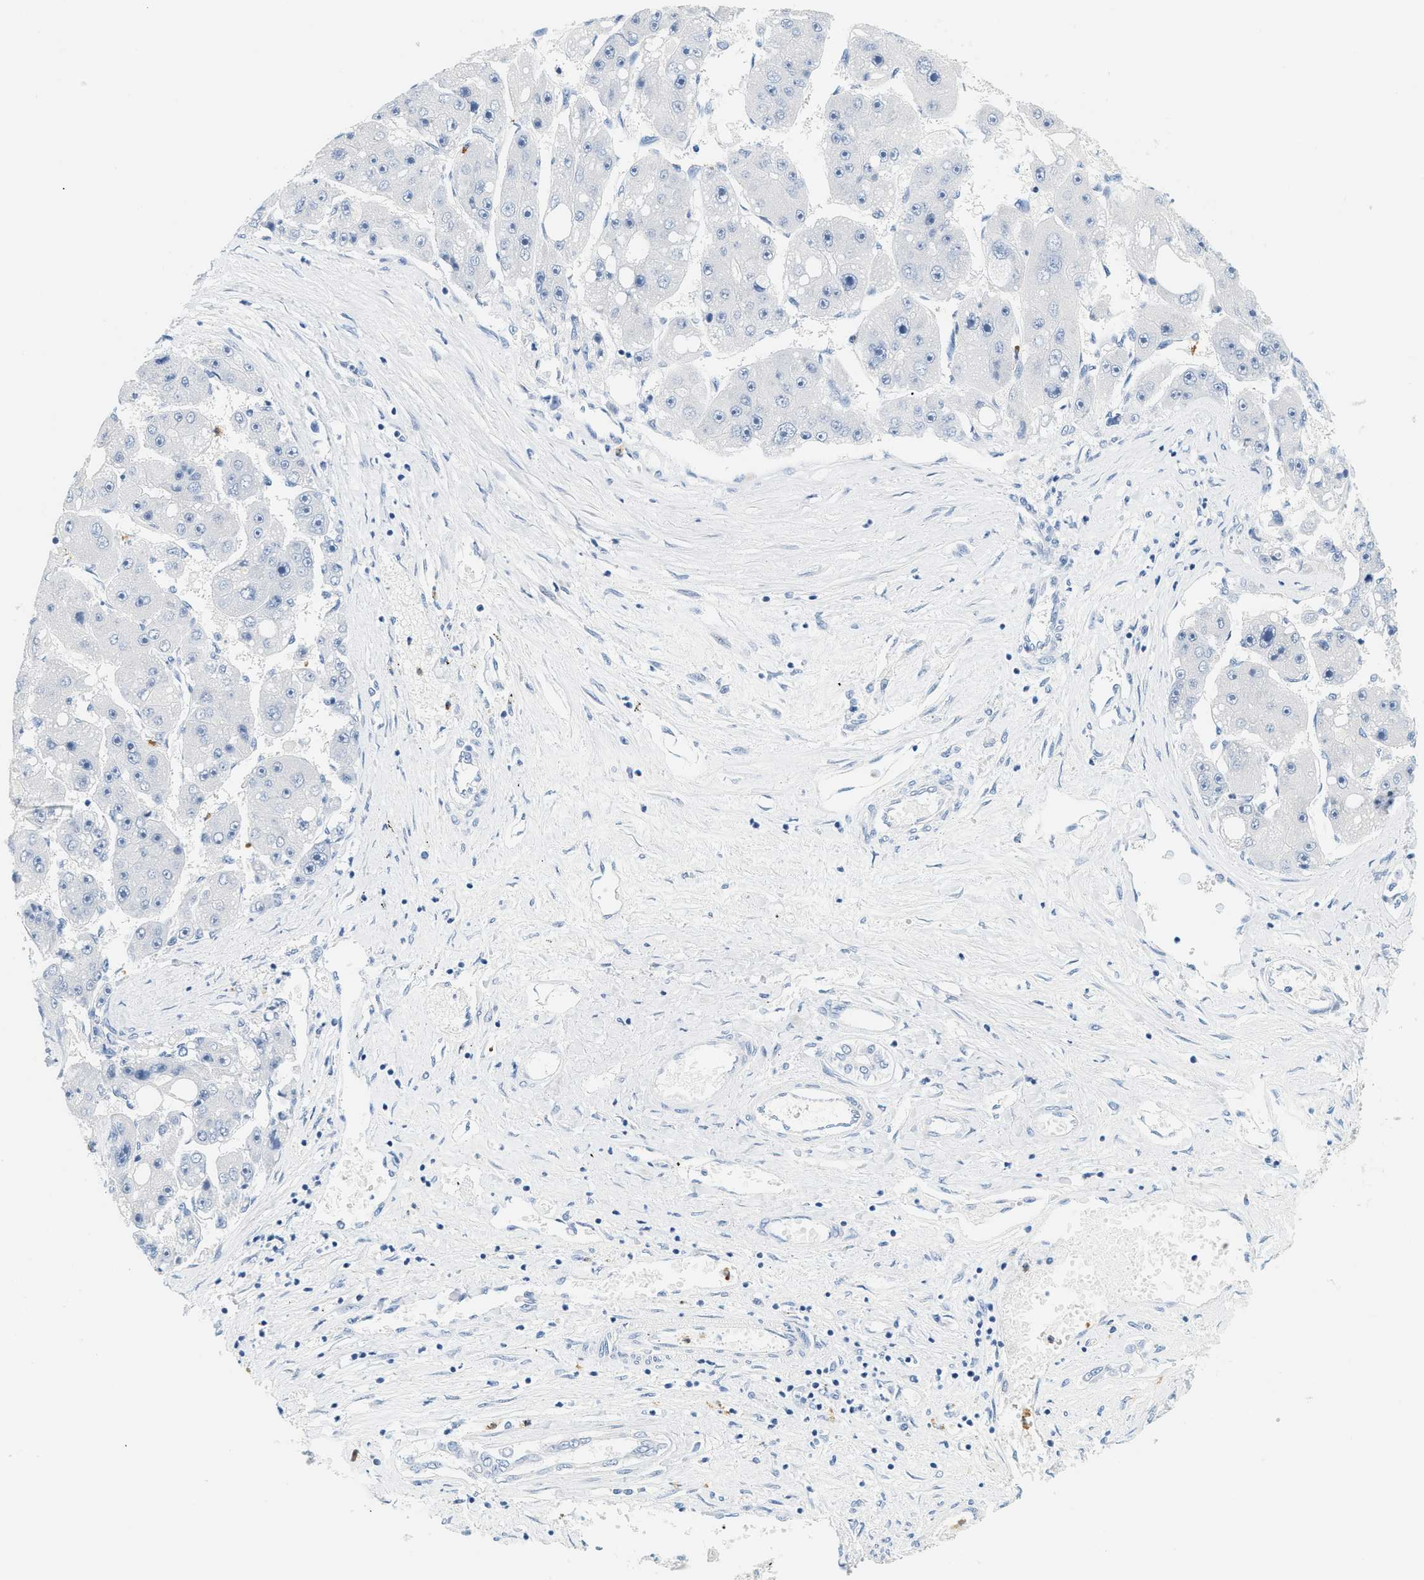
{"staining": {"intensity": "negative", "quantity": "none", "location": "none"}, "tissue": "liver cancer", "cell_type": "Tumor cells", "image_type": "cancer", "snomed": [{"axis": "morphology", "description": "Carcinoma, Hepatocellular, NOS"}, {"axis": "topography", "description": "Liver"}], "caption": "A high-resolution image shows IHC staining of liver hepatocellular carcinoma, which displays no significant staining in tumor cells.", "gene": "LCN2", "patient": {"sex": "female", "age": 61}}